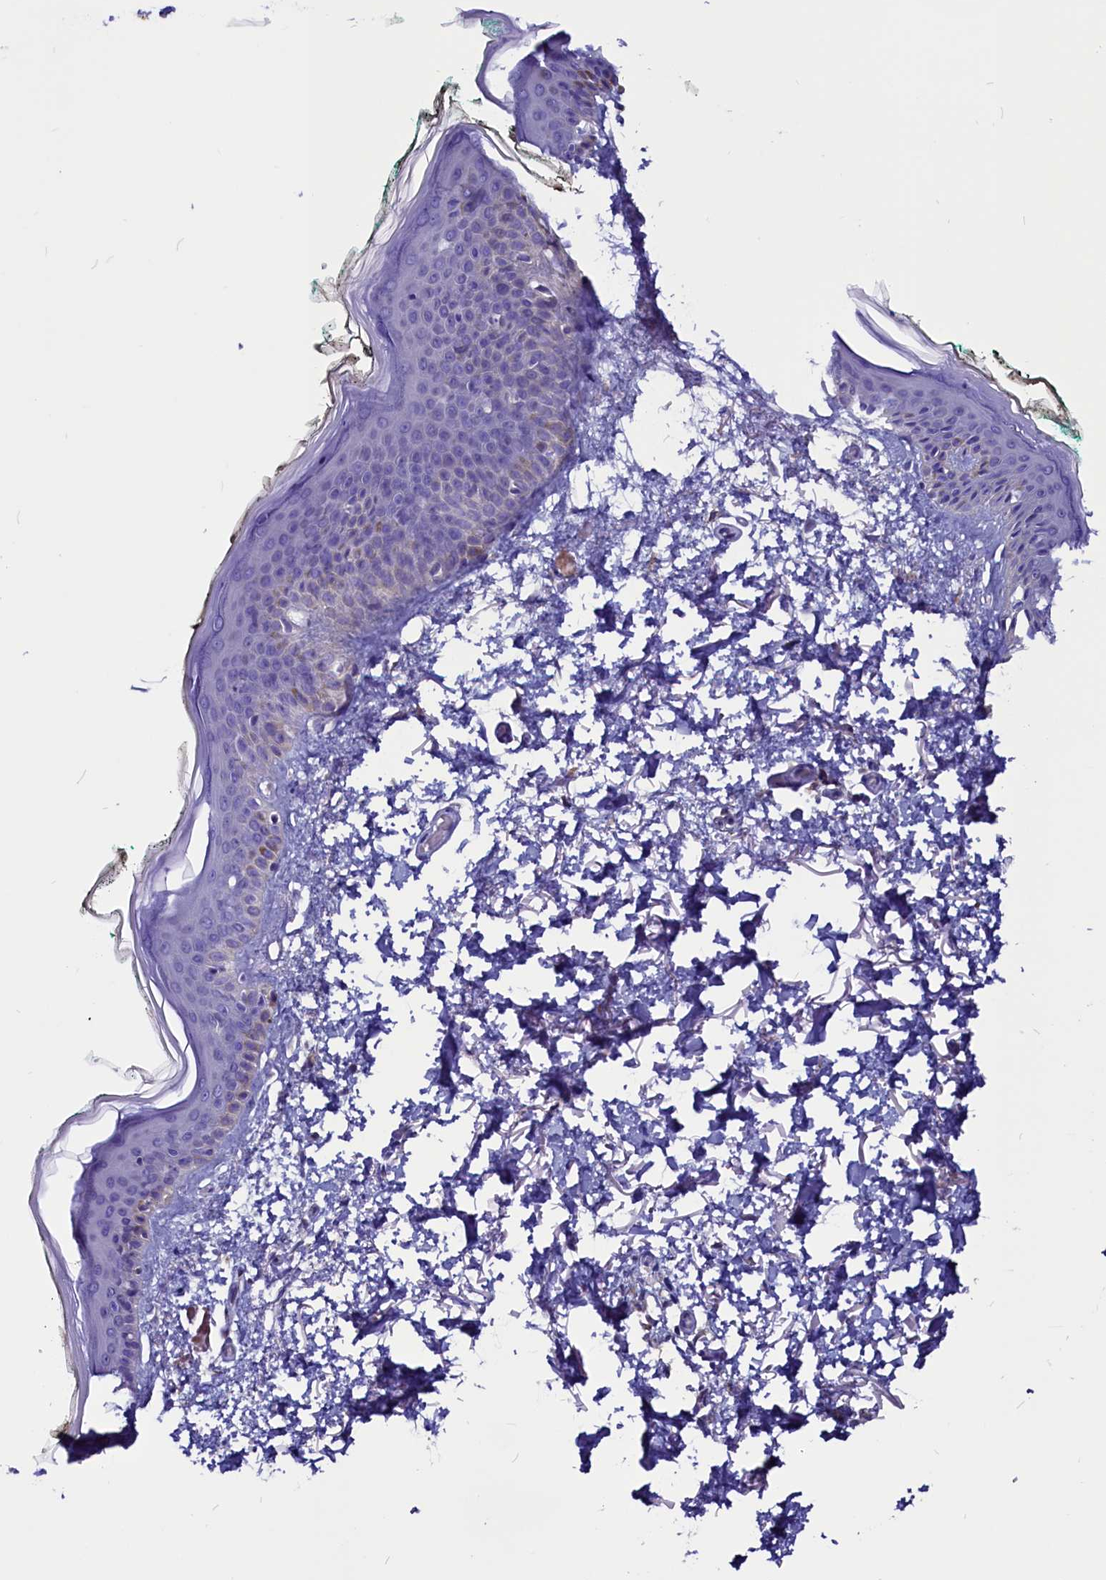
{"staining": {"intensity": "negative", "quantity": "none", "location": "none"}, "tissue": "skin", "cell_type": "Fibroblasts", "image_type": "normal", "snomed": [{"axis": "morphology", "description": "Normal tissue, NOS"}, {"axis": "topography", "description": "Skin"}], "caption": "Fibroblasts show no significant expression in unremarkable skin. (DAB (3,3'-diaminobenzidine) immunohistochemistry, high magnification).", "gene": "CCBE1", "patient": {"sex": "male", "age": 62}}